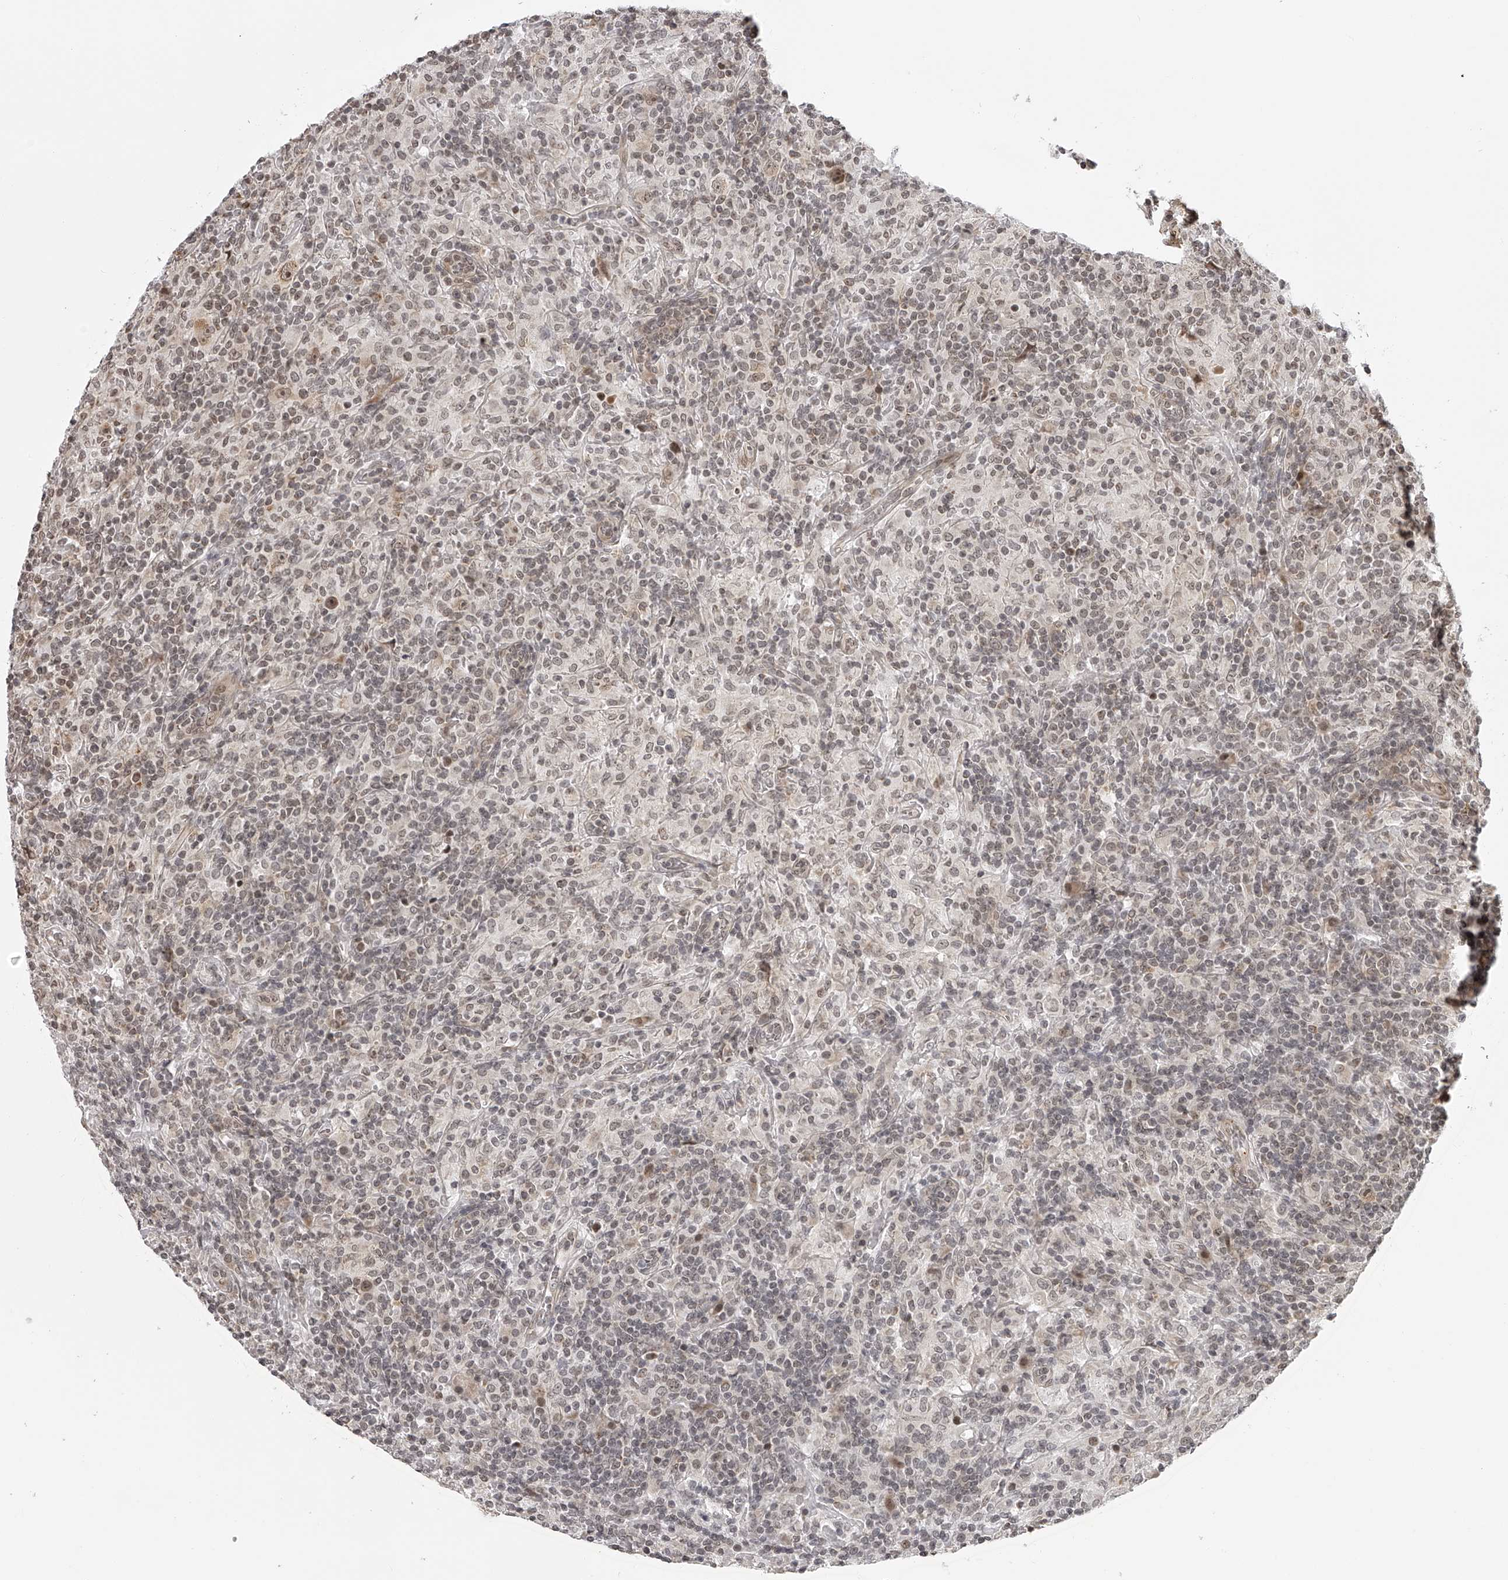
{"staining": {"intensity": "weak", "quantity": ">75%", "location": "cytoplasmic/membranous,nuclear"}, "tissue": "lymphoma", "cell_type": "Tumor cells", "image_type": "cancer", "snomed": [{"axis": "morphology", "description": "Hodgkin's disease, NOS"}, {"axis": "topography", "description": "Lymph node"}], "caption": "Immunohistochemical staining of human Hodgkin's disease exhibits low levels of weak cytoplasmic/membranous and nuclear protein expression in approximately >75% of tumor cells. (Brightfield microscopy of DAB IHC at high magnification).", "gene": "ODF2L", "patient": {"sex": "male", "age": 70}}